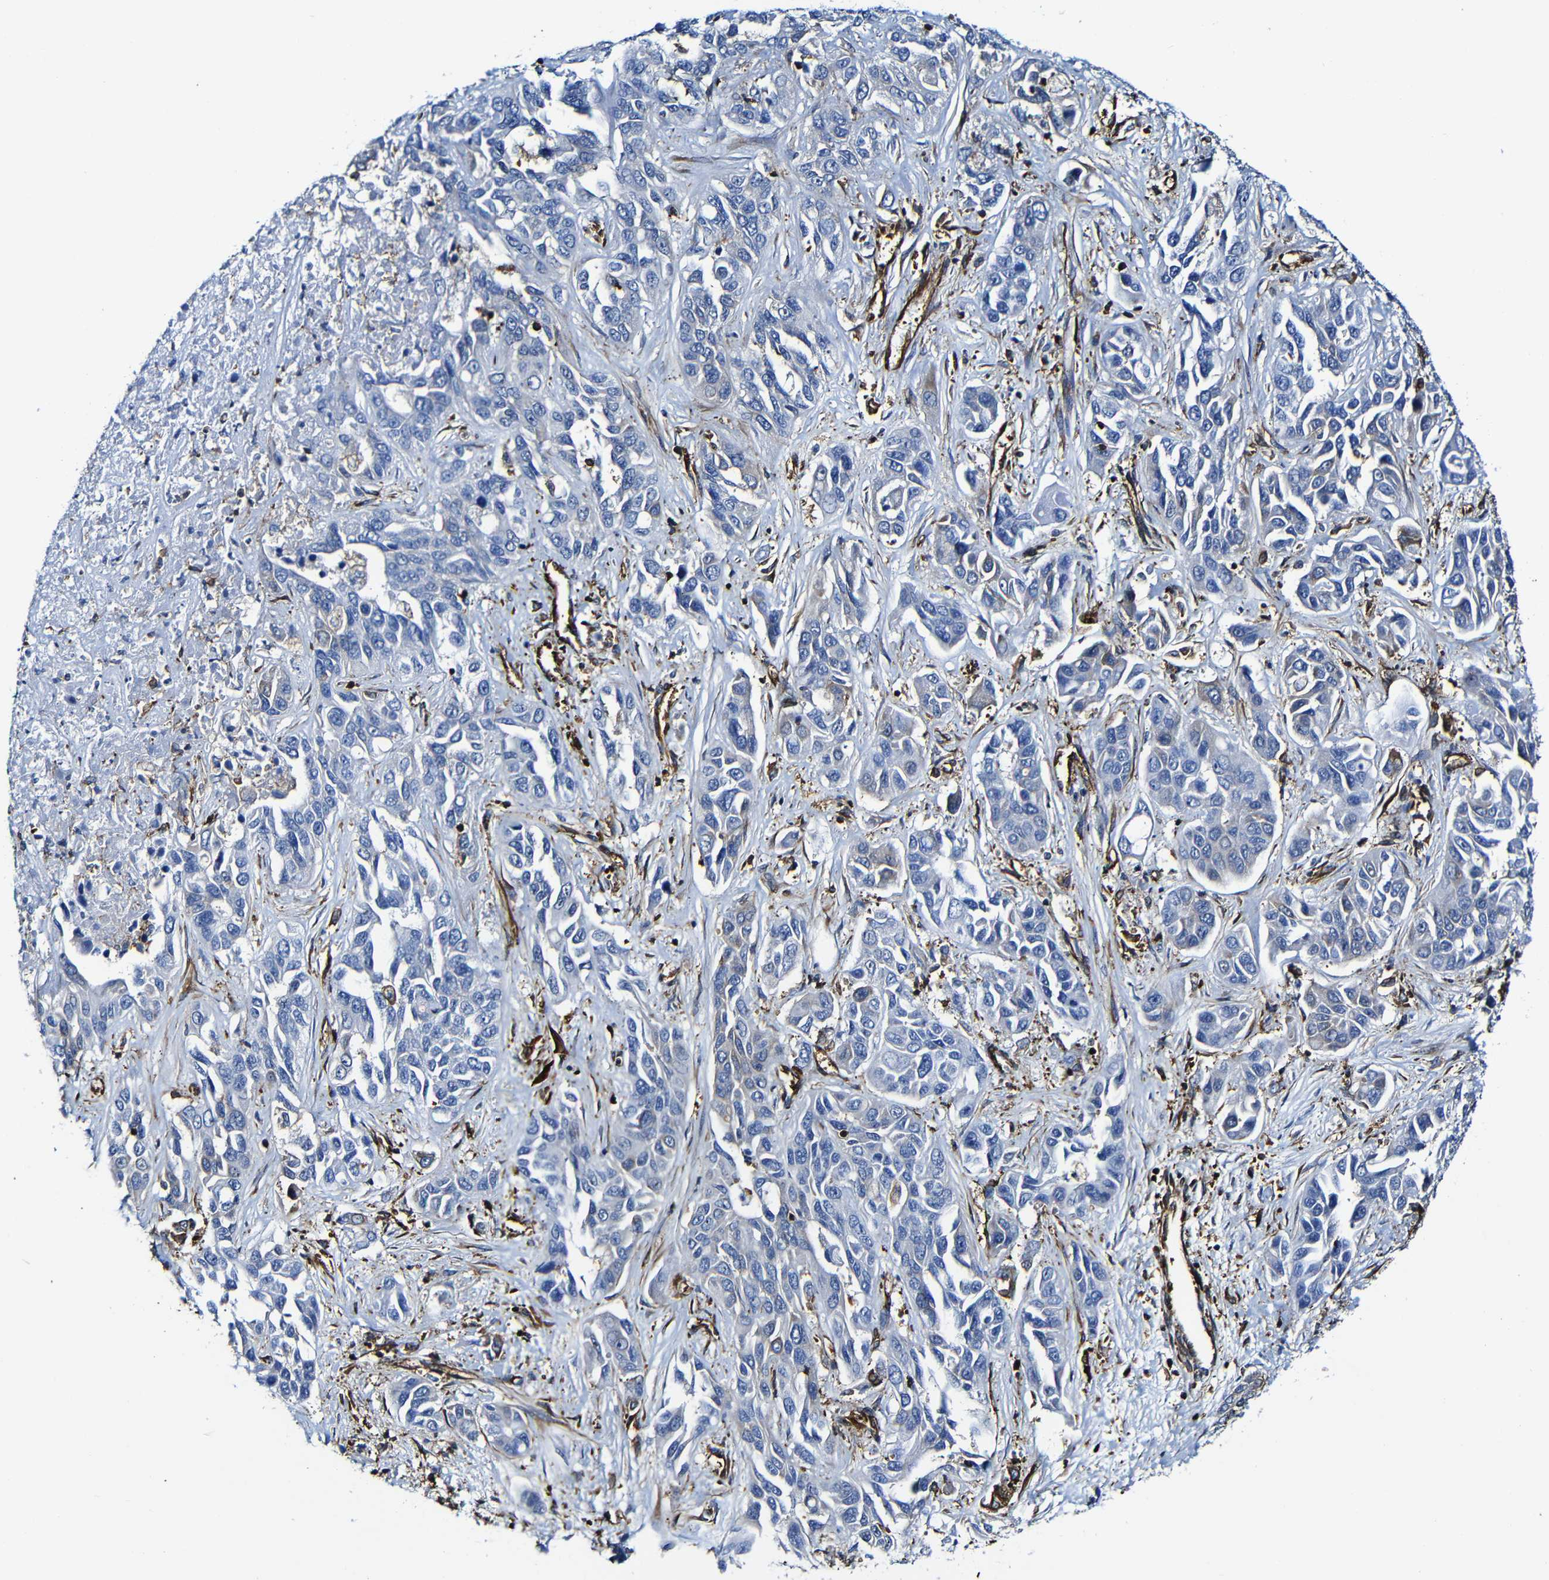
{"staining": {"intensity": "negative", "quantity": "none", "location": "none"}, "tissue": "liver cancer", "cell_type": "Tumor cells", "image_type": "cancer", "snomed": [{"axis": "morphology", "description": "Cholangiocarcinoma"}, {"axis": "topography", "description": "Liver"}], "caption": "A histopathology image of human liver cancer (cholangiocarcinoma) is negative for staining in tumor cells.", "gene": "MSN", "patient": {"sex": "female", "age": 52}}